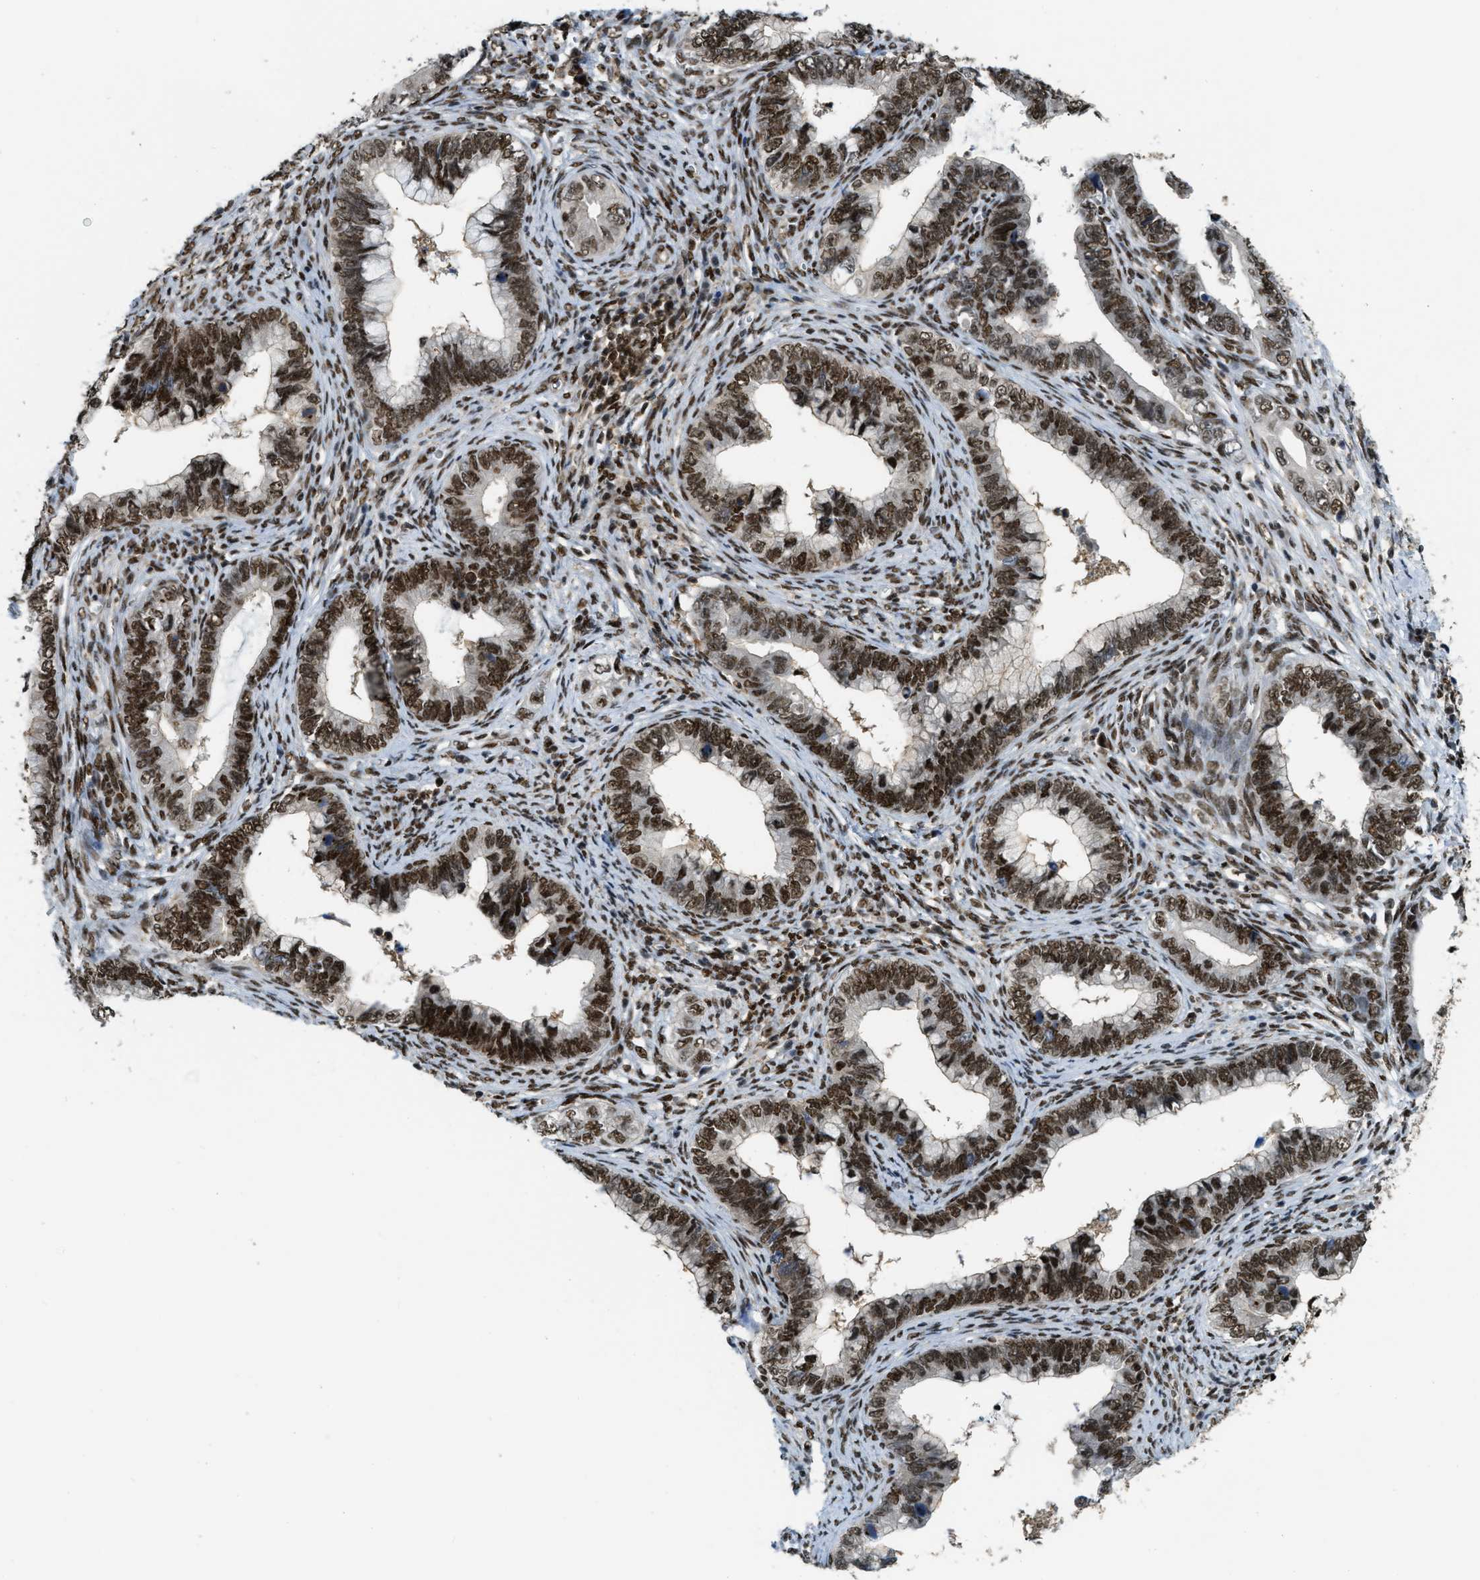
{"staining": {"intensity": "moderate", "quantity": ">75%", "location": "nuclear"}, "tissue": "cervical cancer", "cell_type": "Tumor cells", "image_type": "cancer", "snomed": [{"axis": "morphology", "description": "Adenocarcinoma, NOS"}, {"axis": "topography", "description": "Cervix"}], "caption": "The photomicrograph shows a brown stain indicating the presence of a protein in the nuclear of tumor cells in cervical cancer (adenocarcinoma). (DAB = brown stain, brightfield microscopy at high magnification).", "gene": "NUMA1", "patient": {"sex": "female", "age": 44}}